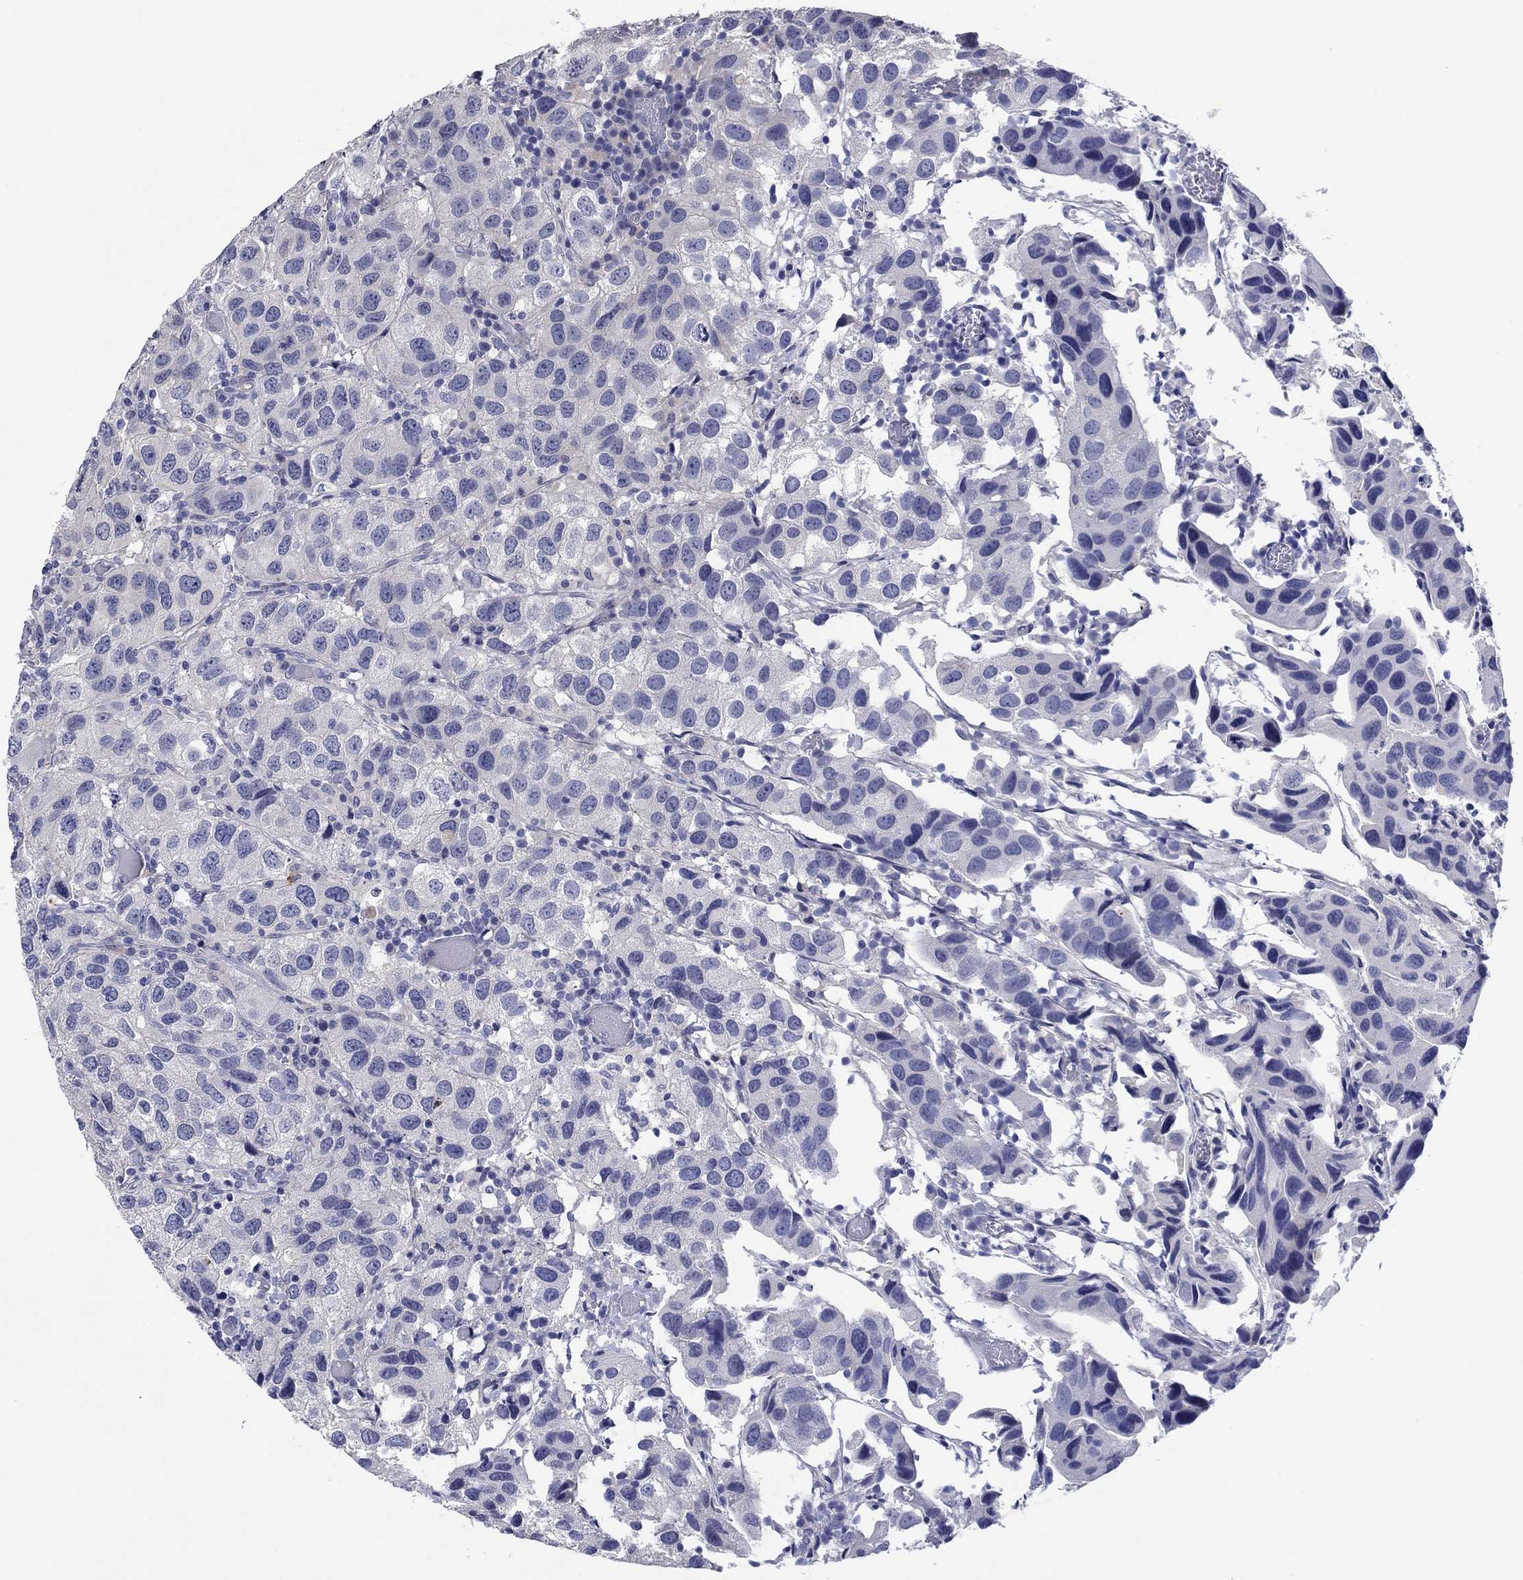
{"staining": {"intensity": "negative", "quantity": "none", "location": "none"}, "tissue": "urothelial cancer", "cell_type": "Tumor cells", "image_type": "cancer", "snomed": [{"axis": "morphology", "description": "Urothelial carcinoma, High grade"}, {"axis": "topography", "description": "Urinary bladder"}], "caption": "Urothelial carcinoma (high-grade) stained for a protein using IHC exhibits no staining tumor cells.", "gene": "HDC", "patient": {"sex": "male", "age": 79}}